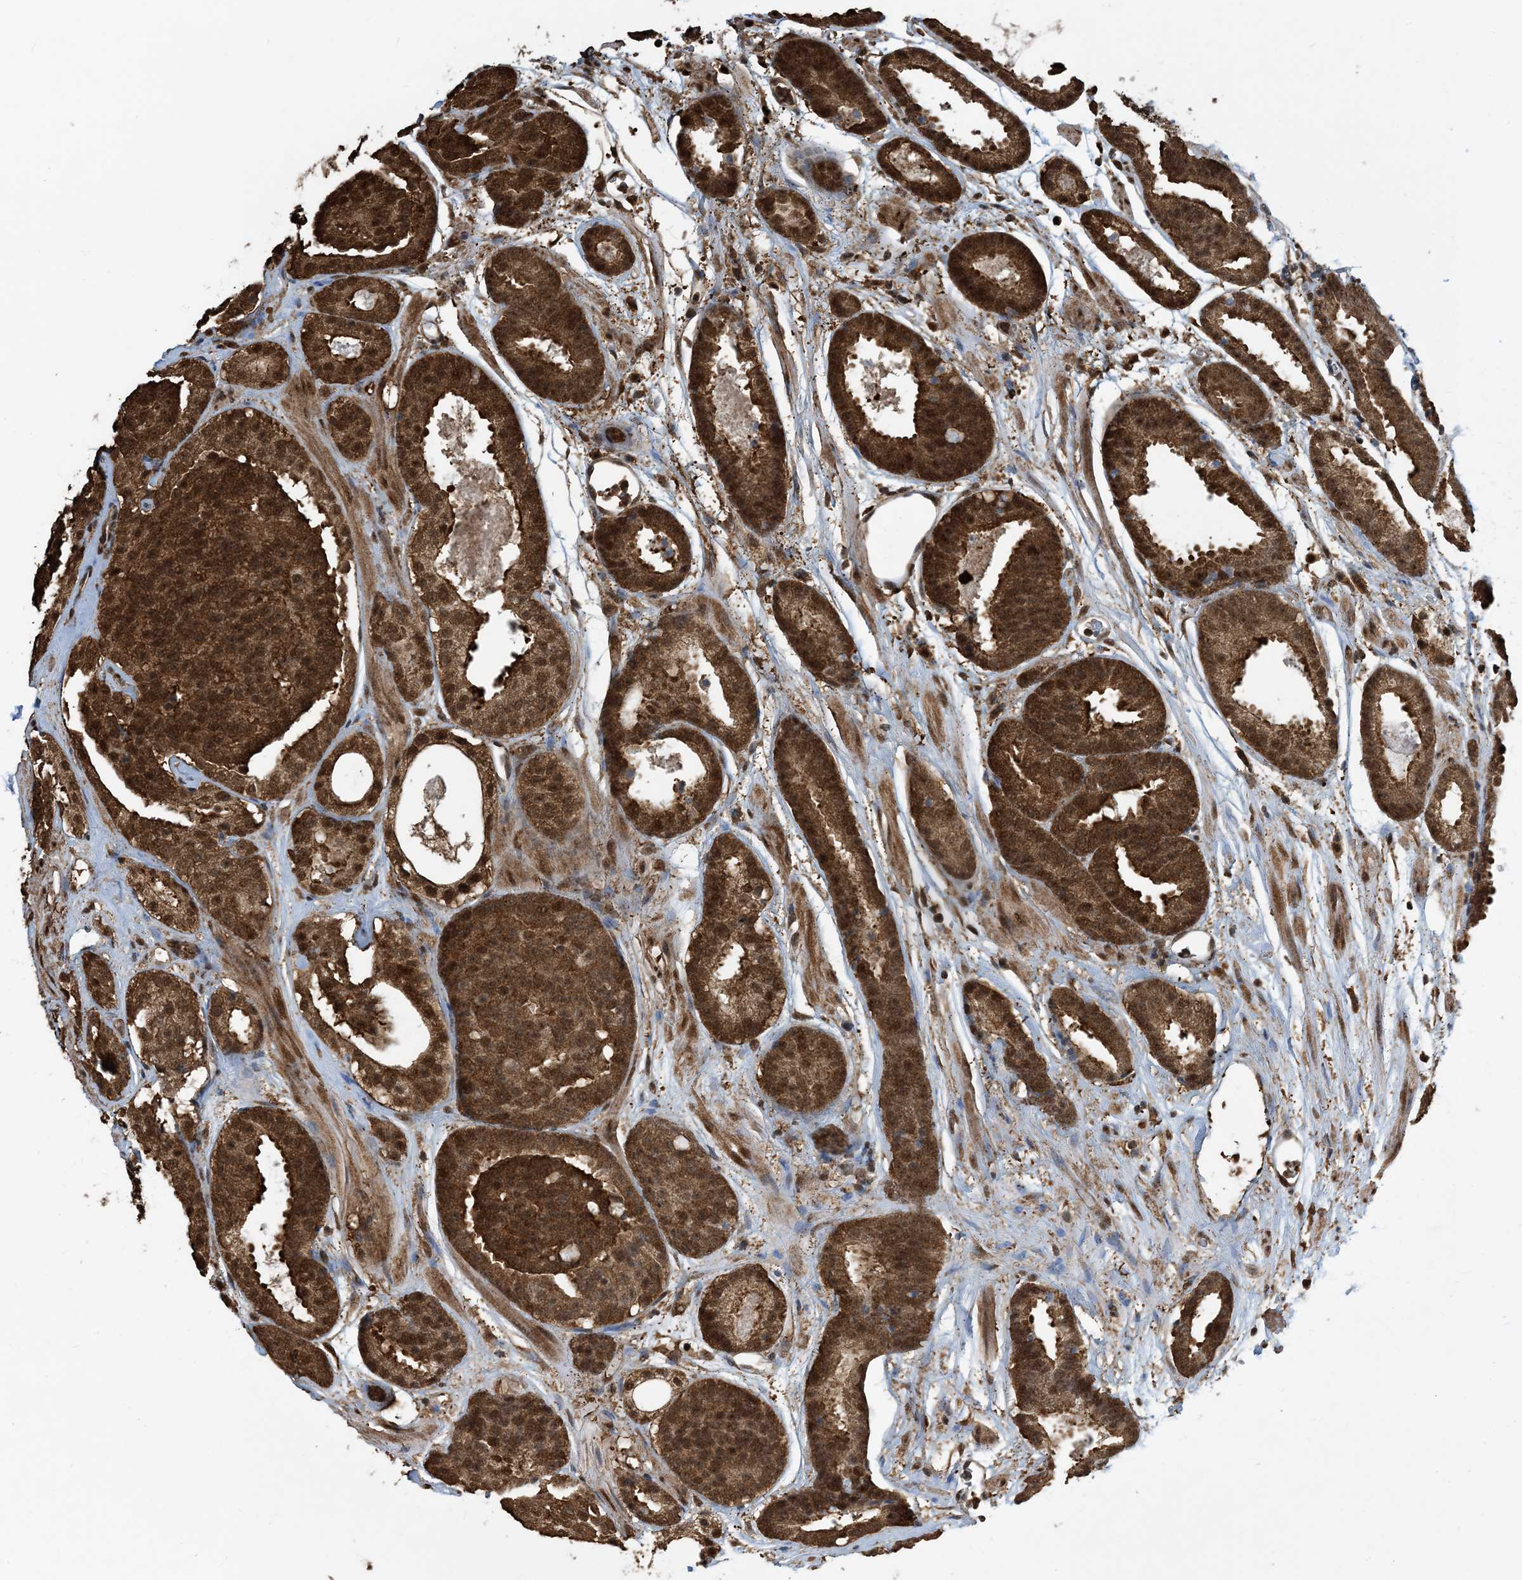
{"staining": {"intensity": "strong", "quantity": ">75%", "location": "cytoplasmic/membranous,nuclear"}, "tissue": "prostate cancer", "cell_type": "Tumor cells", "image_type": "cancer", "snomed": [{"axis": "morphology", "description": "Adenocarcinoma, Low grade"}, {"axis": "topography", "description": "Prostate"}], "caption": "Immunohistochemistry (IHC) (DAB (3,3'-diaminobenzidine)) staining of human low-grade adenocarcinoma (prostate) reveals strong cytoplasmic/membranous and nuclear protein expression in about >75% of tumor cells.", "gene": "HSPA1A", "patient": {"sex": "male", "age": 69}}